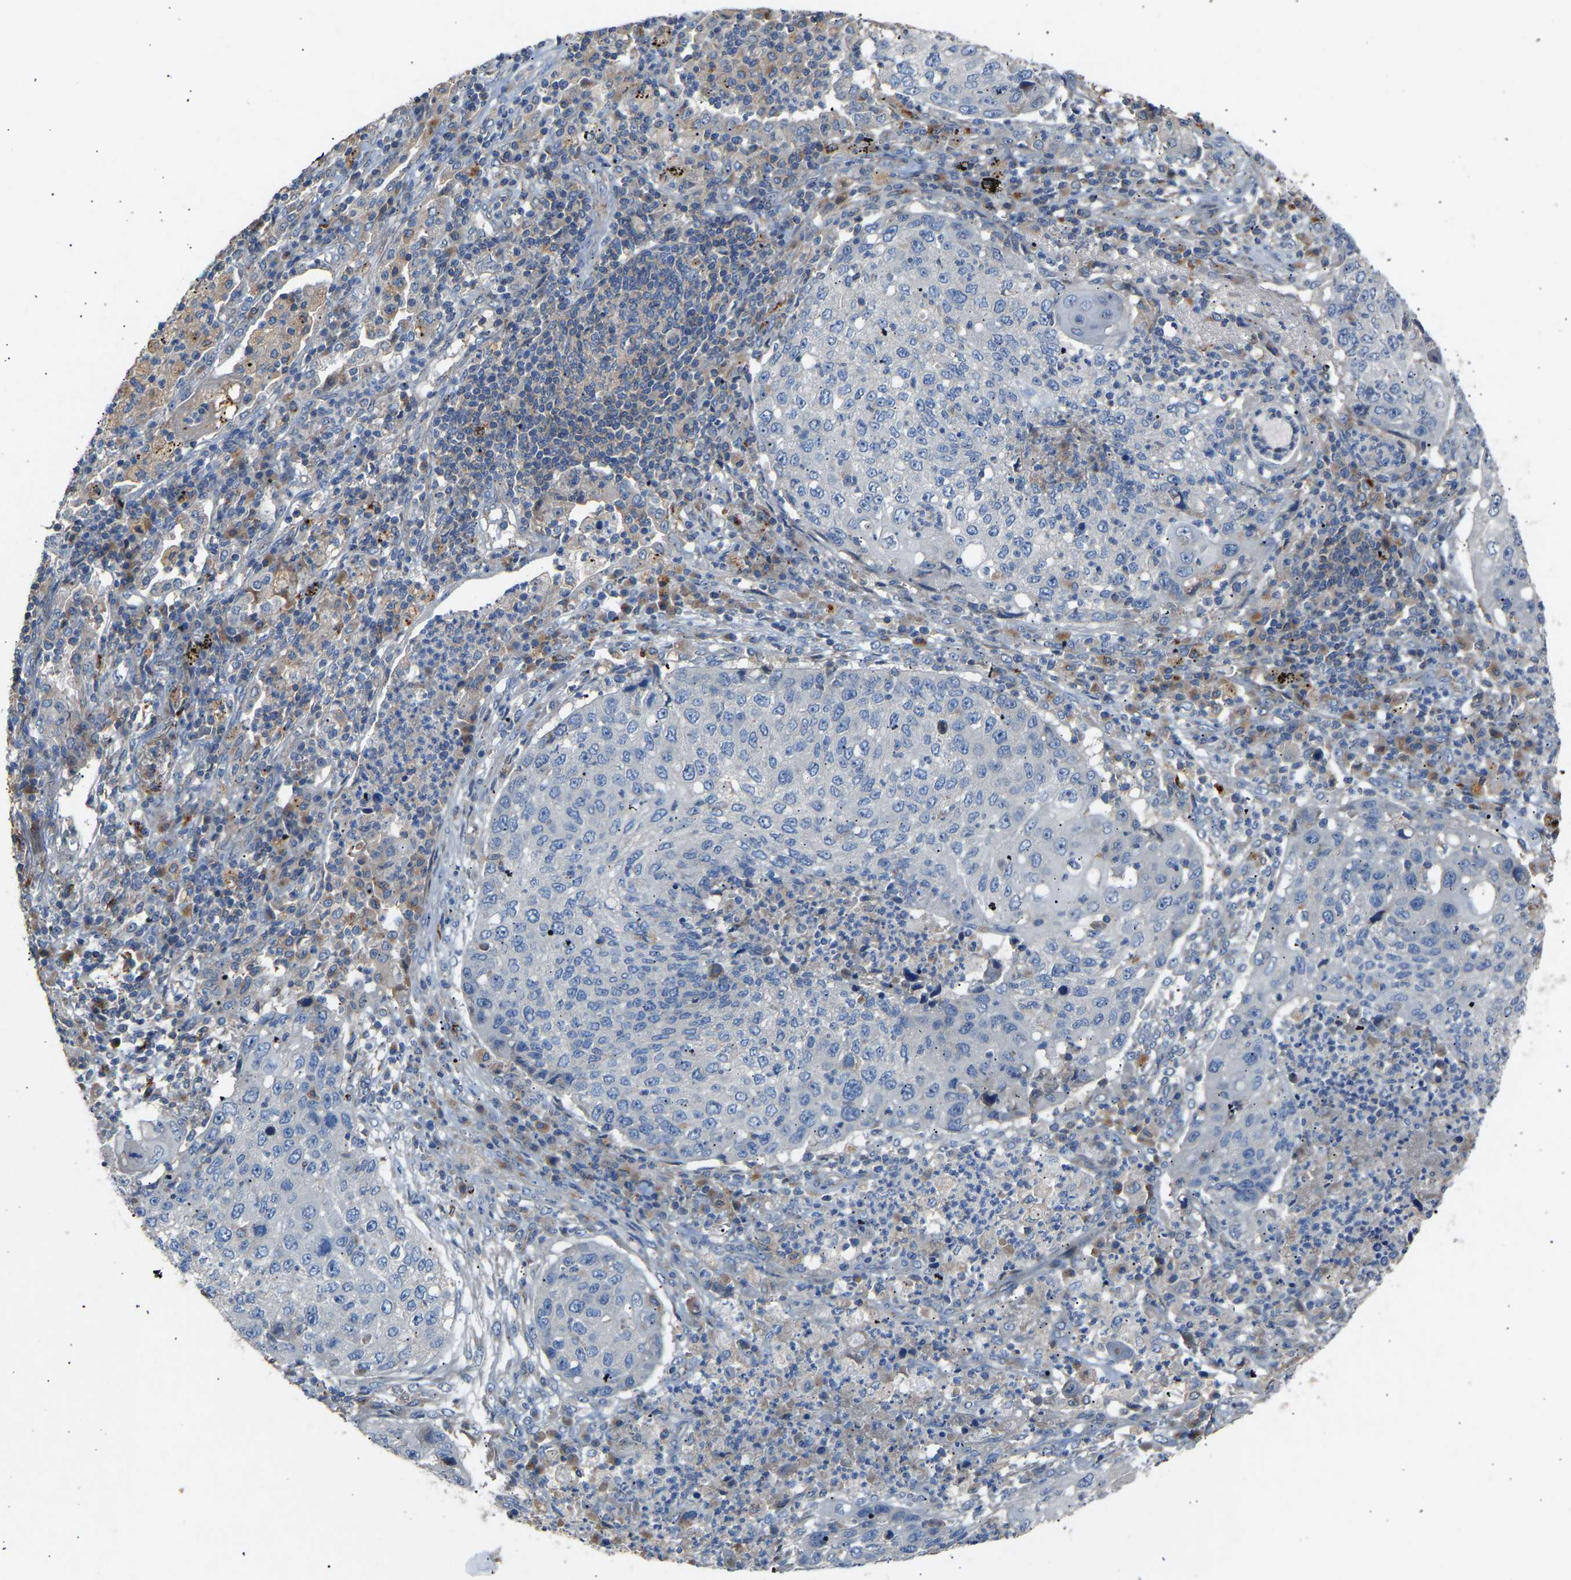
{"staining": {"intensity": "negative", "quantity": "none", "location": "none"}, "tissue": "lung cancer", "cell_type": "Tumor cells", "image_type": "cancer", "snomed": [{"axis": "morphology", "description": "Squamous cell carcinoma, NOS"}, {"axis": "topography", "description": "Lung"}], "caption": "A high-resolution photomicrograph shows immunohistochemistry staining of lung cancer (squamous cell carcinoma), which demonstrates no significant staining in tumor cells.", "gene": "RGP1", "patient": {"sex": "female", "age": 63}}